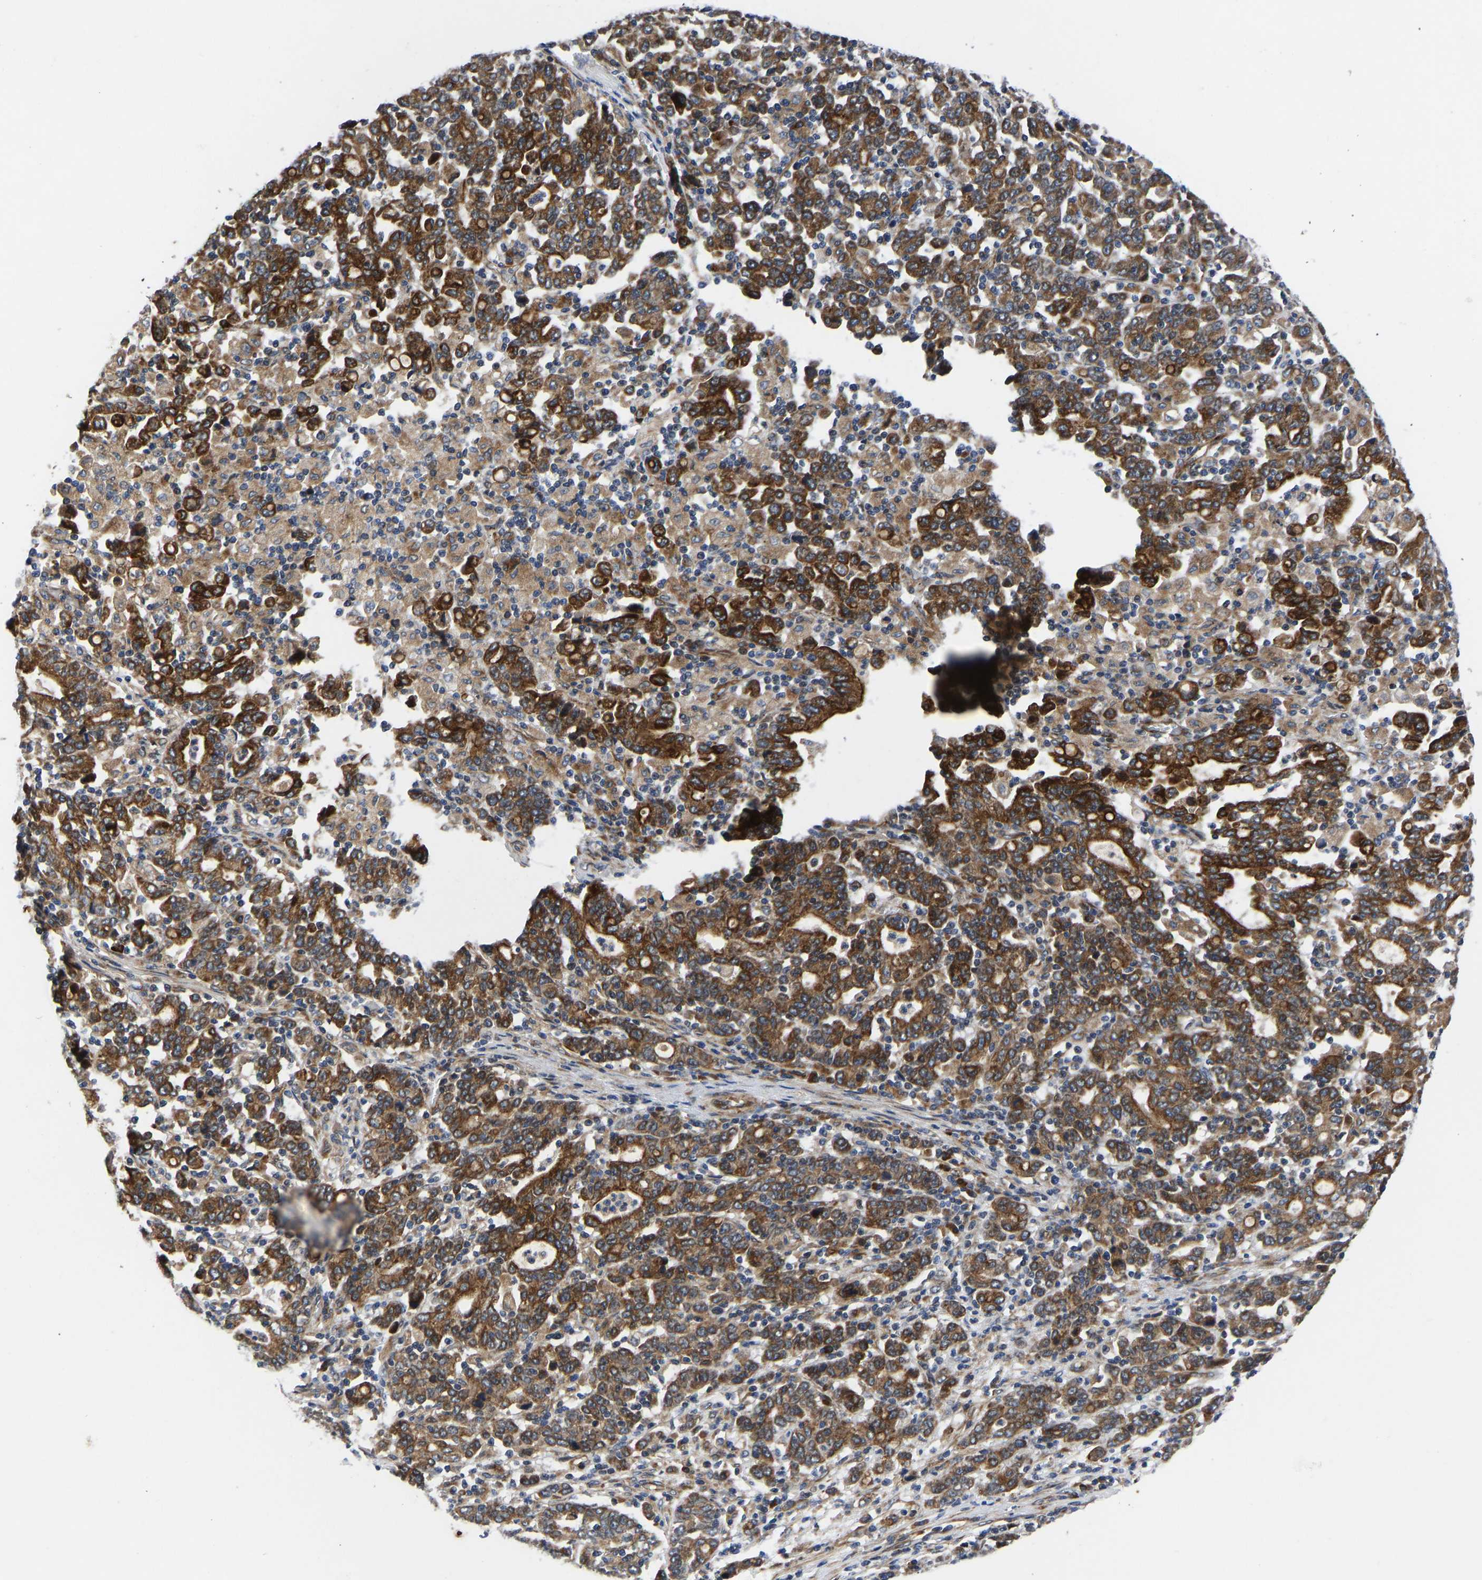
{"staining": {"intensity": "strong", "quantity": ">75%", "location": "cytoplasmic/membranous"}, "tissue": "stomach cancer", "cell_type": "Tumor cells", "image_type": "cancer", "snomed": [{"axis": "morphology", "description": "Adenocarcinoma, NOS"}, {"axis": "topography", "description": "Stomach, upper"}], "caption": "This is an image of immunohistochemistry staining of adenocarcinoma (stomach), which shows strong expression in the cytoplasmic/membranous of tumor cells.", "gene": "TMEM38B", "patient": {"sex": "male", "age": 69}}